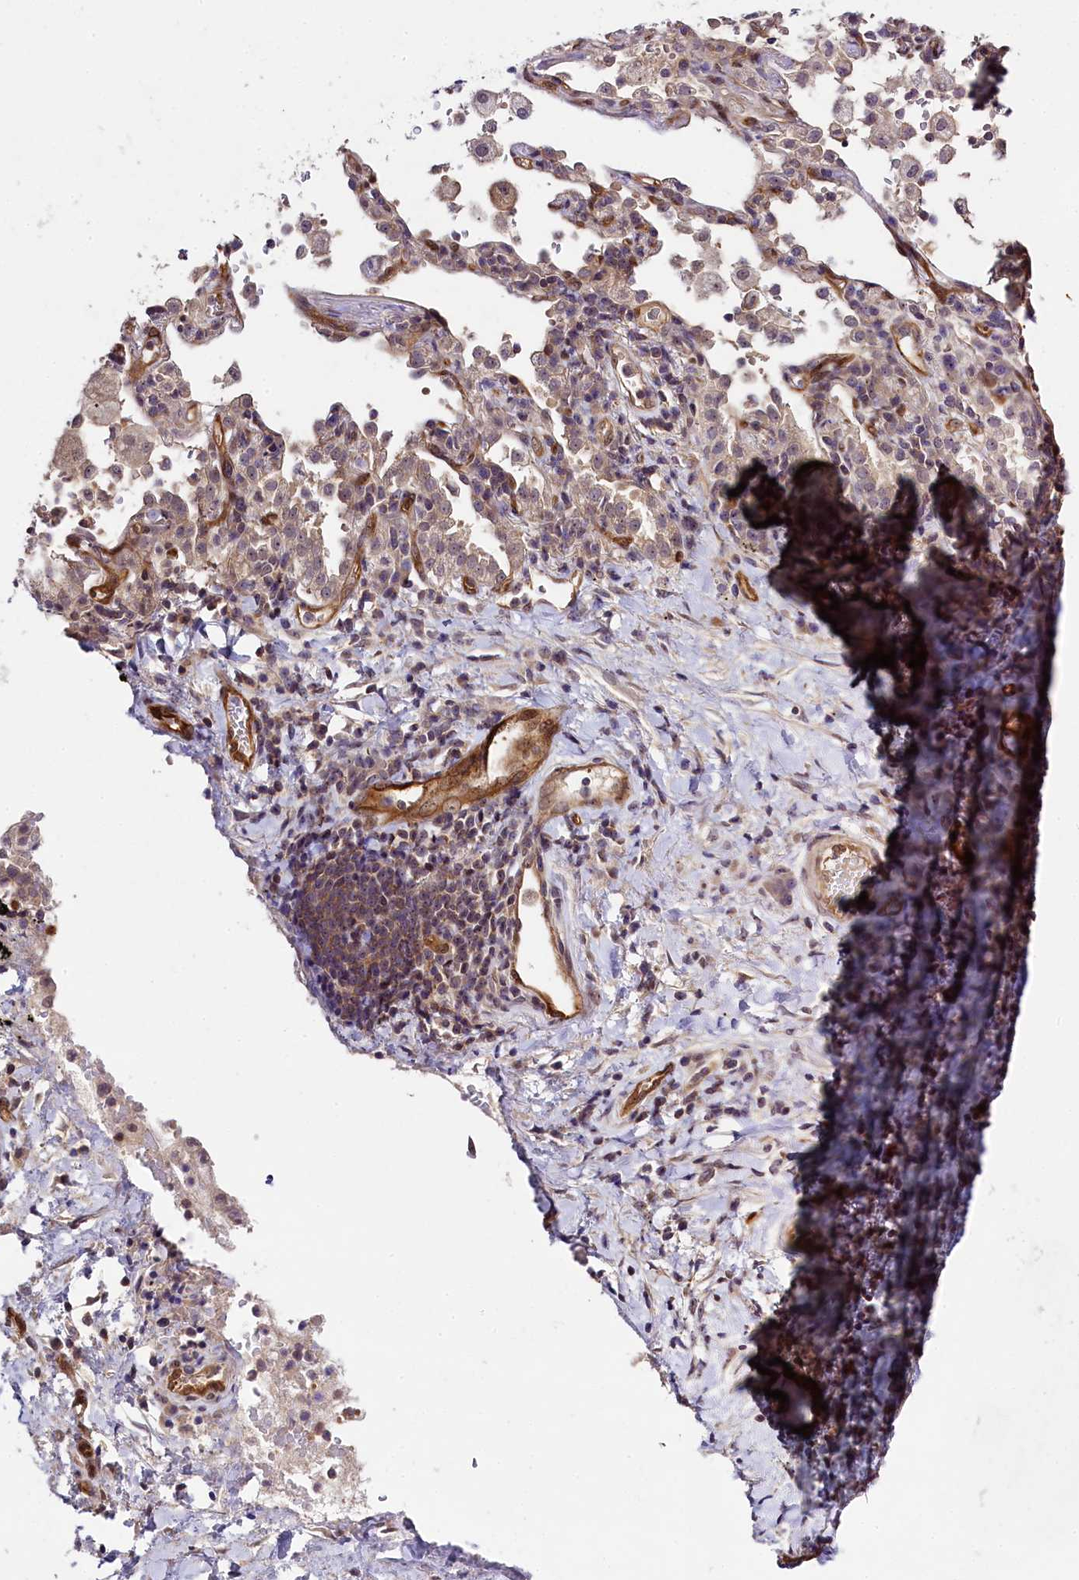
{"staining": {"intensity": "negative", "quantity": "none", "location": "none"}, "tissue": "adipose tissue", "cell_type": "Adipocytes", "image_type": "normal", "snomed": [{"axis": "morphology", "description": "Normal tissue, NOS"}, {"axis": "morphology", "description": "Squamous cell carcinoma, NOS"}, {"axis": "topography", "description": "Bronchus"}, {"axis": "topography", "description": "Lung"}], "caption": "Human adipose tissue stained for a protein using immunohistochemistry (IHC) demonstrates no positivity in adipocytes.", "gene": "SNRK", "patient": {"sex": "male", "age": 64}}